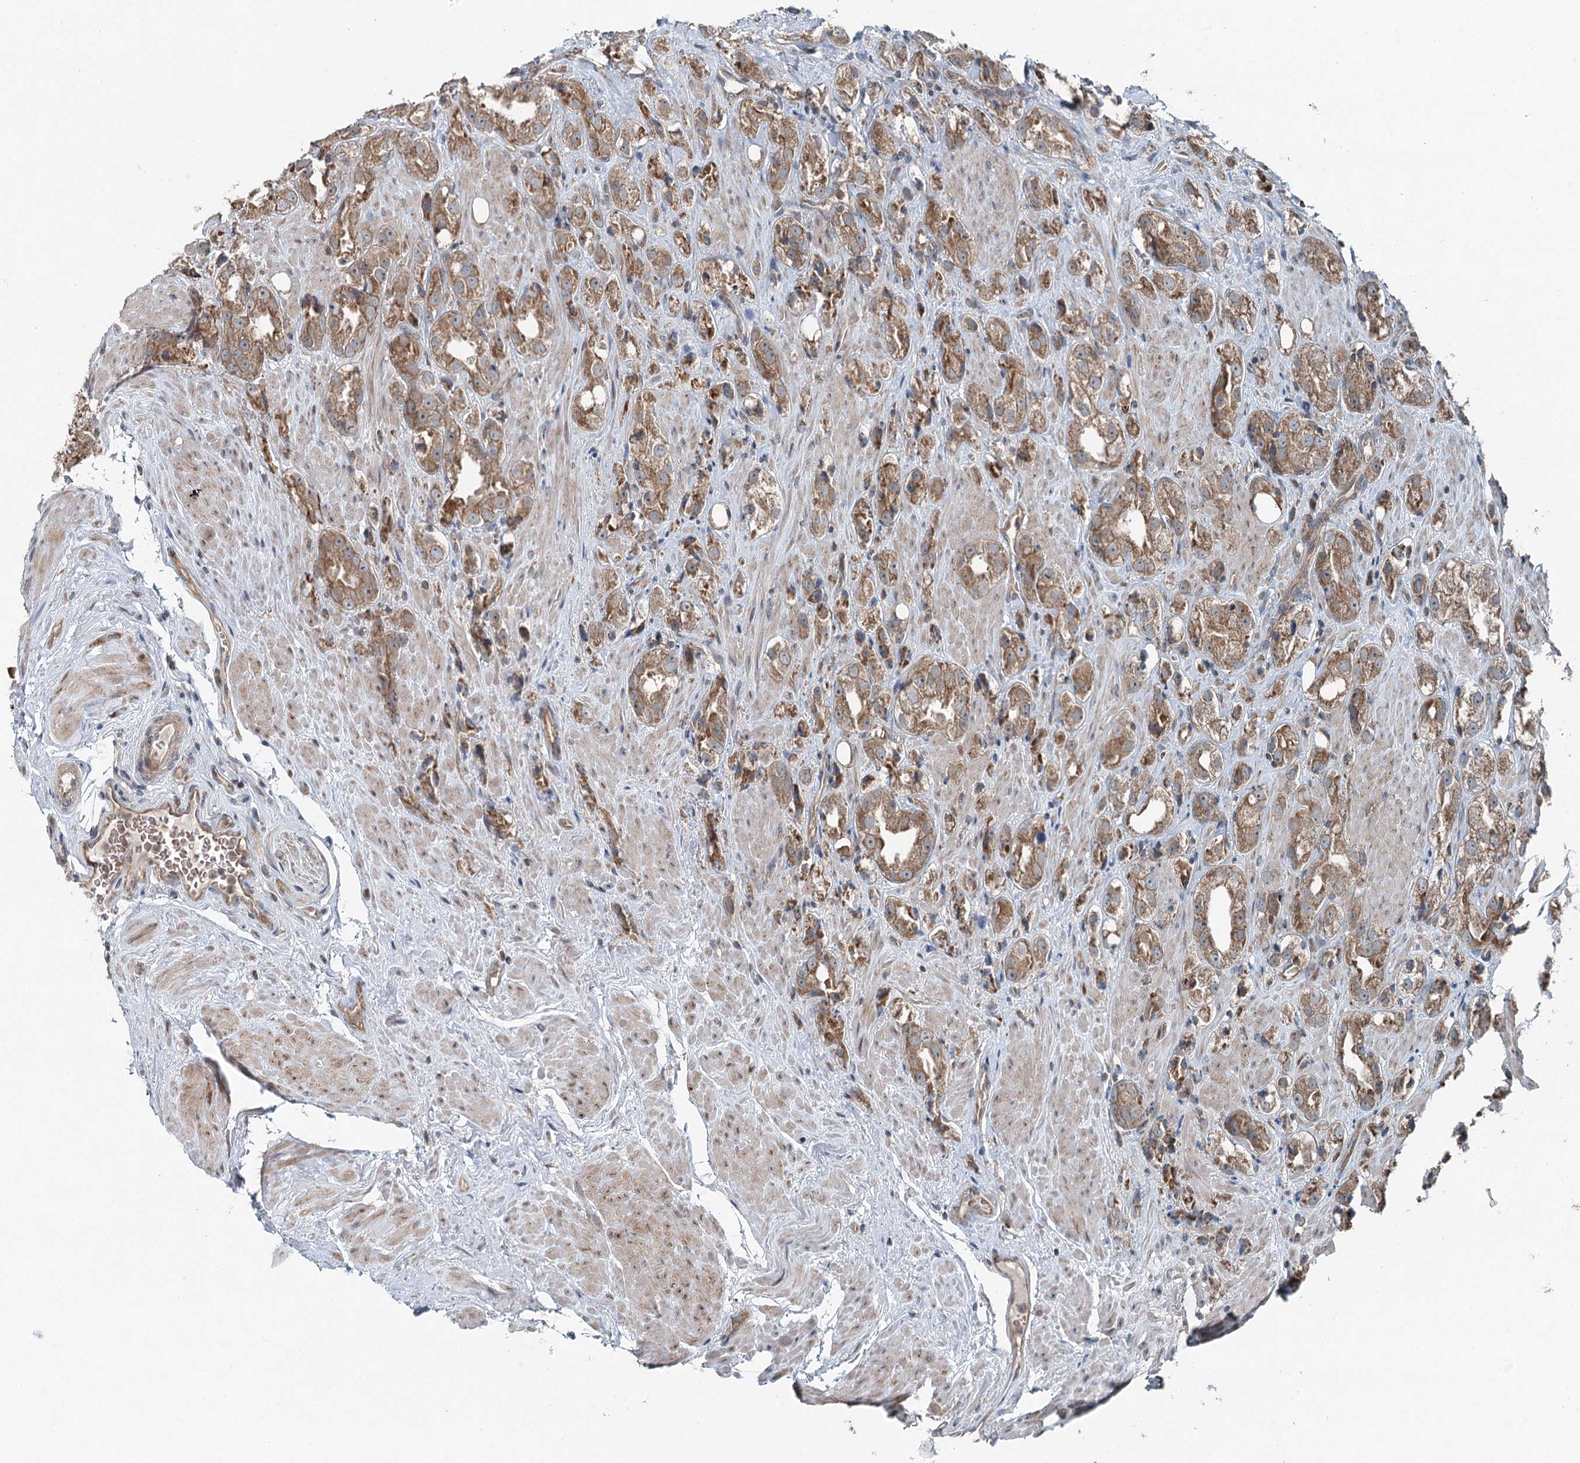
{"staining": {"intensity": "moderate", "quantity": ">75%", "location": "cytoplasmic/membranous"}, "tissue": "prostate cancer", "cell_type": "Tumor cells", "image_type": "cancer", "snomed": [{"axis": "morphology", "description": "Adenocarcinoma, NOS"}, {"axis": "topography", "description": "Prostate"}], "caption": "Prostate adenocarcinoma tissue demonstrates moderate cytoplasmic/membranous expression in approximately >75% of tumor cells The staining is performed using DAB brown chromogen to label protein expression. The nuclei are counter-stained blue using hematoxylin.", "gene": "SKIC3", "patient": {"sex": "male", "age": 79}}